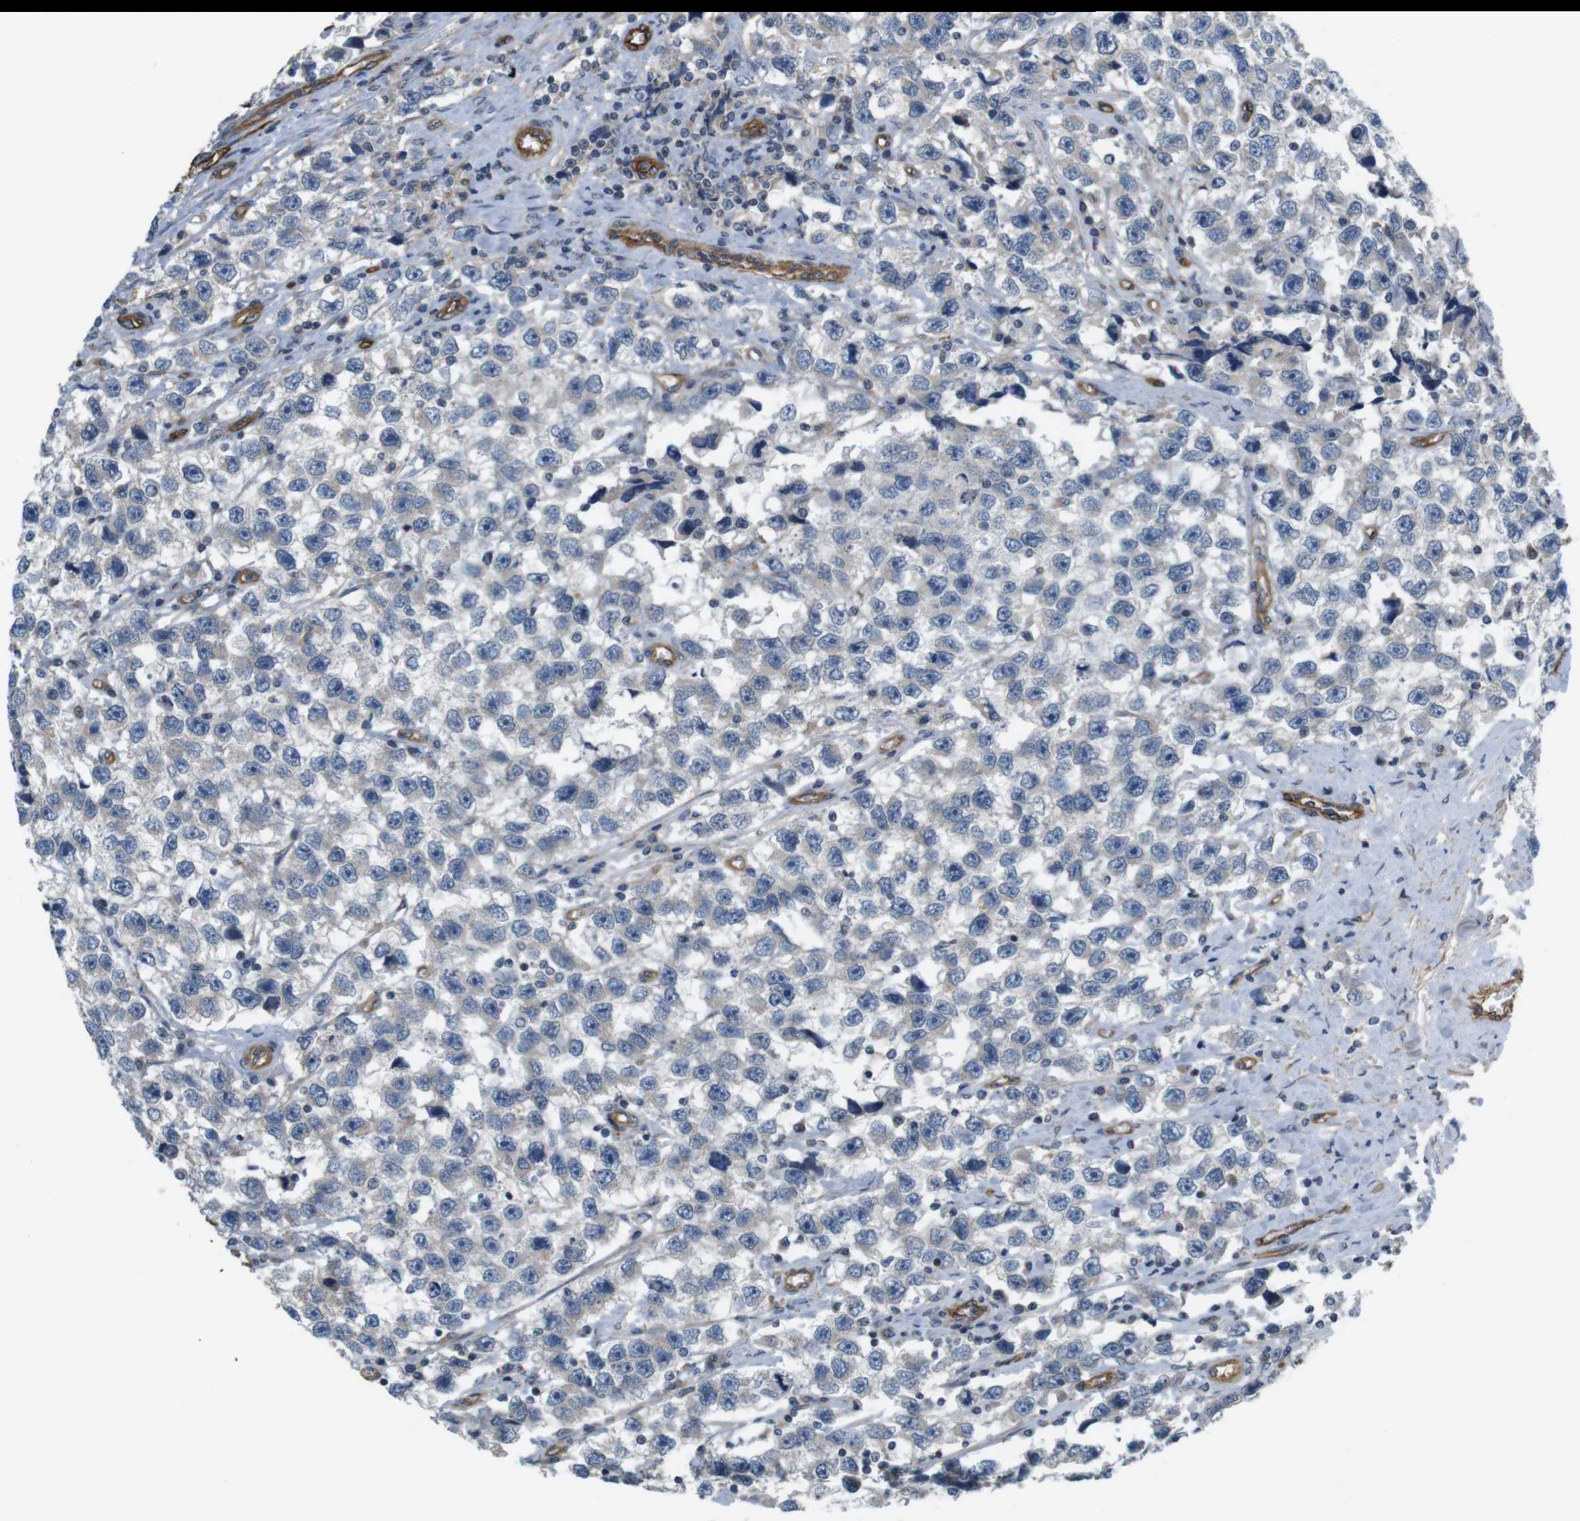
{"staining": {"intensity": "negative", "quantity": "none", "location": "none"}, "tissue": "testis cancer", "cell_type": "Tumor cells", "image_type": "cancer", "snomed": [{"axis": "morphology", "description": "Seminoma, NOS"}, {"axis": "topography", "description": "Testis"}], "caption": "Tumor cells show no significant staining in testis cancer. (DAB (3,3'-diaminobenzidine) immunohistochemistry, high magnification).", "gene": "BVES", "patient": {"sex": "male", "age": 33}}